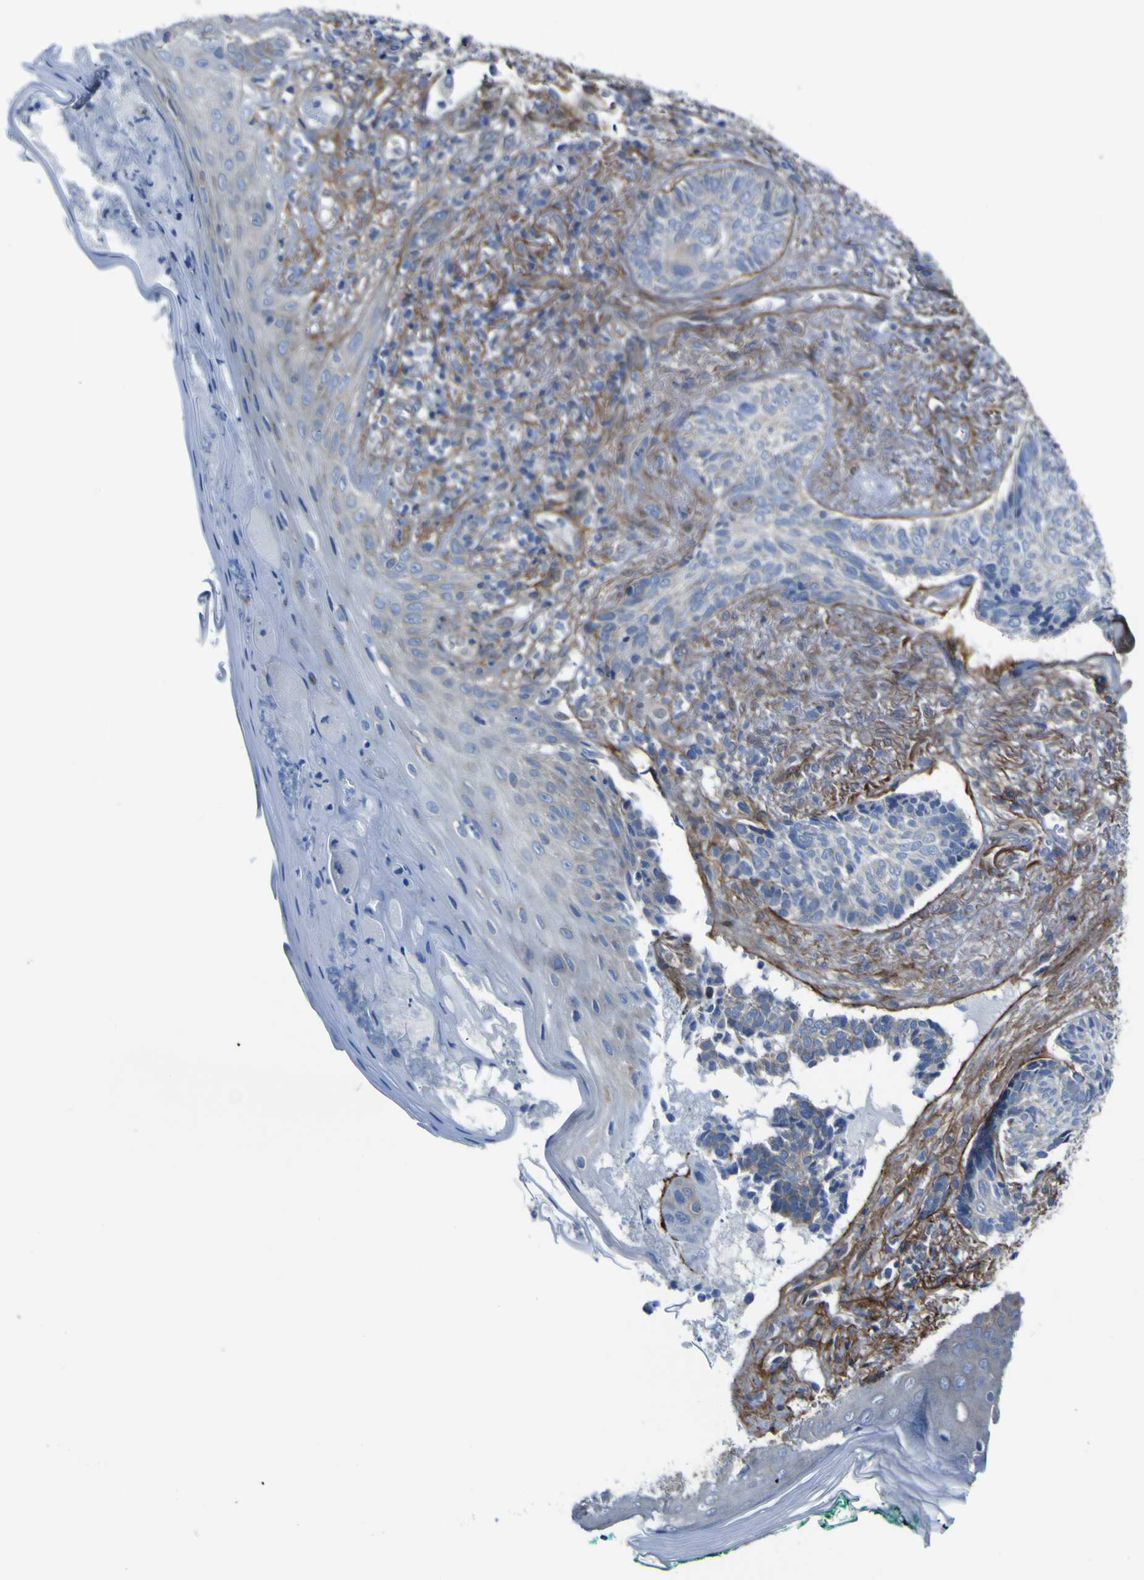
{"staining": {"intensity": "moderate", "quantity": "25%-75%", "location": "cytoplasmic/membranous"}, "tissue": "skin cancer", "cell_type": "Tumor cells", "image_type": "cancer", "snomed": [{"axis": "morphology", "description": "Basal cell carcinoma"}, {"axis": "topography", "description": "Skin"}], "caption": "Immunohistochemistry (IHC) micrograph of neoplastic tissue: human skin cancer (basal cell carcinoma) stained using immunohistochemistry (IHC) shows medium levels of moderate protein expression localized specifically in the cytoplasmic/membranous of tumor cells, appearing as a cytoplasmic/membranous brown color.", "gene": "LRRN1", "patient": {"sex": "male", "age": 43}}